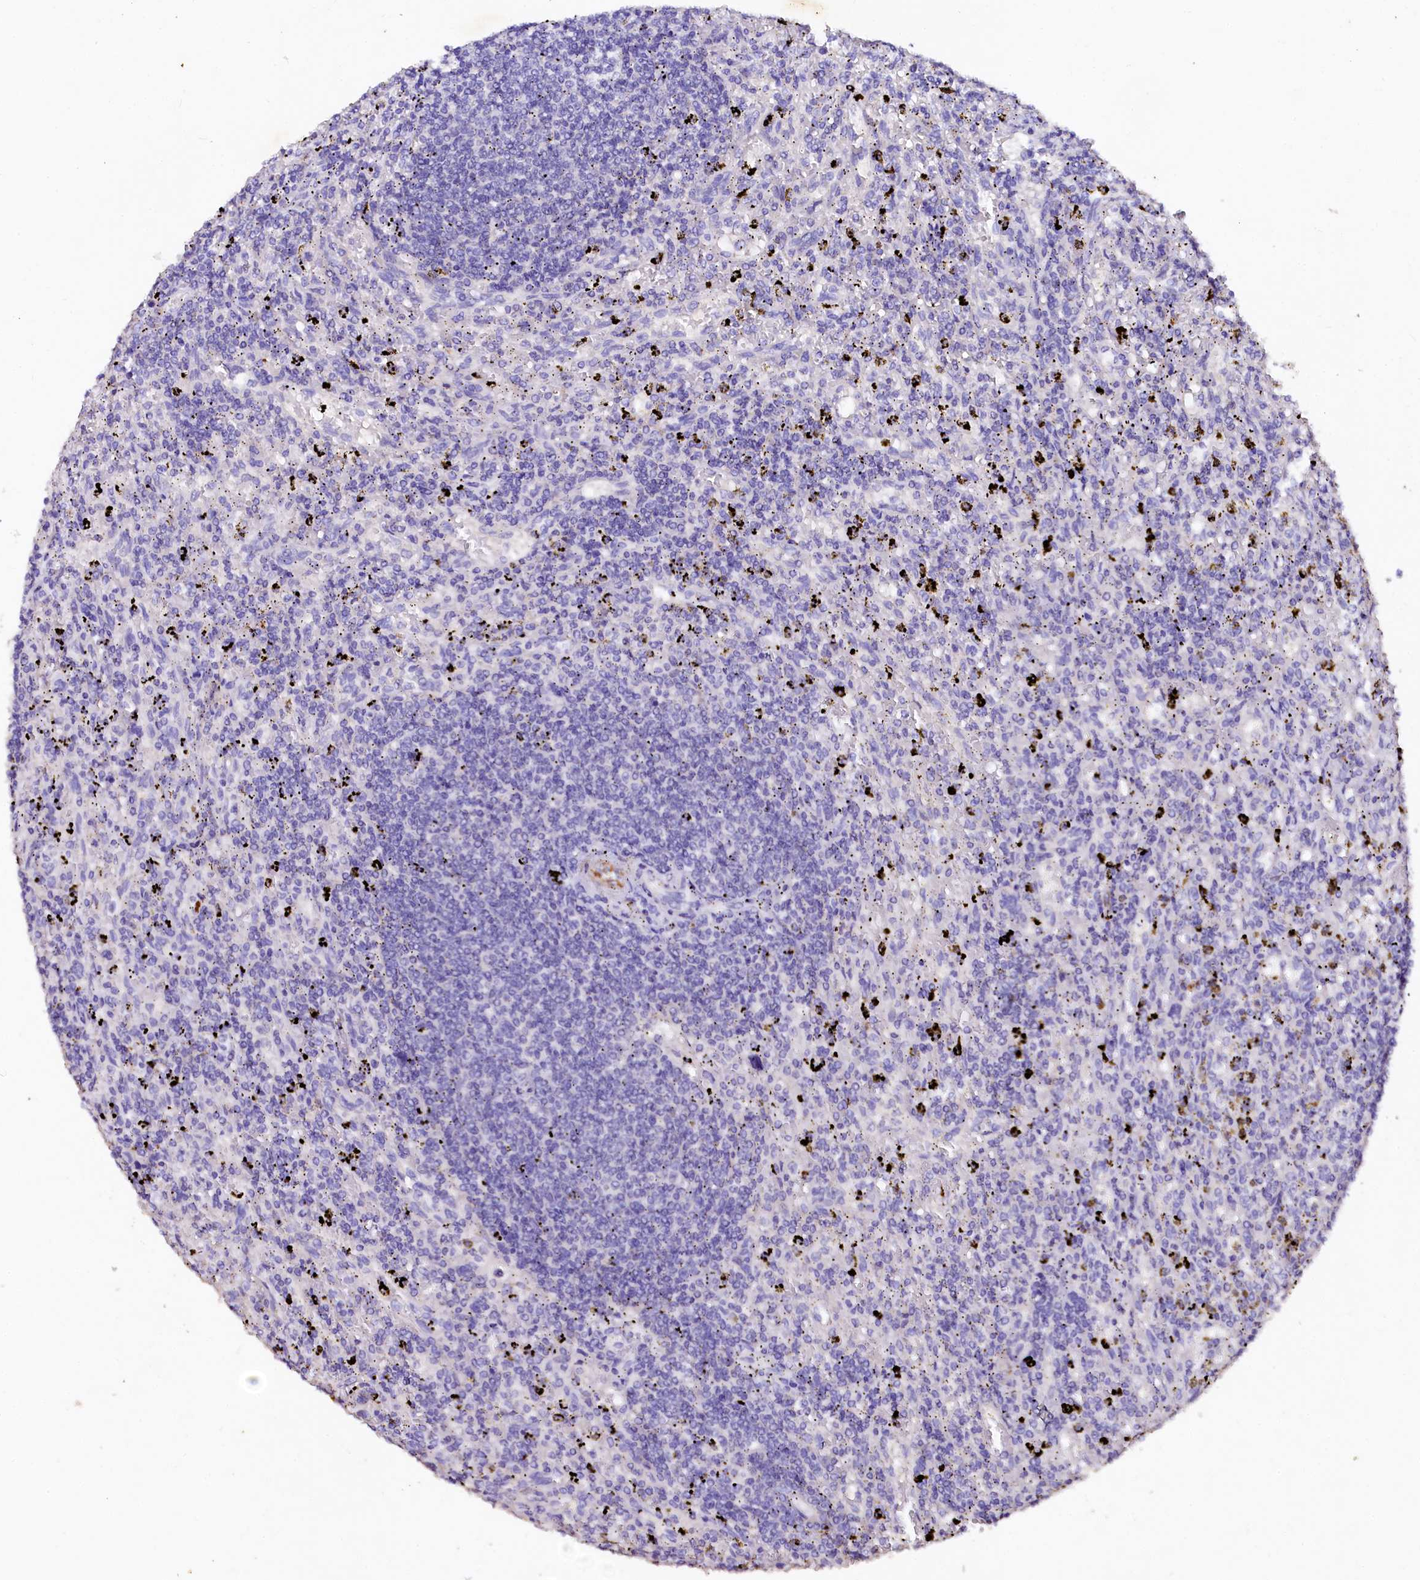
{"staining": {"intensity": "negative", "quantity": "none", "location": "none"}, "tissue": "lymphoma", "cell_type": "Tumor cells", "image_type": "cancer", "snomed": [{"axis": "morphology", "description": "Malignant lymphoma, non-Hodgkin's type, Low grade"}, {"axis": "topography", "description": "Spleen"}], "caption": "Immunohistochemistry image of neoplastic tissue: human lymphoma stained with DAB (3,3'-diaminobenzidine) displays no significant protein positivity in tumor cells. (DAB (3,3'-diaminobenzidine) immunohistochemistry (IHC) visualized using brightfield microscopy, high magnification).", "gene": "VPS36", "patient": {"sex": "male", "age": 76}}